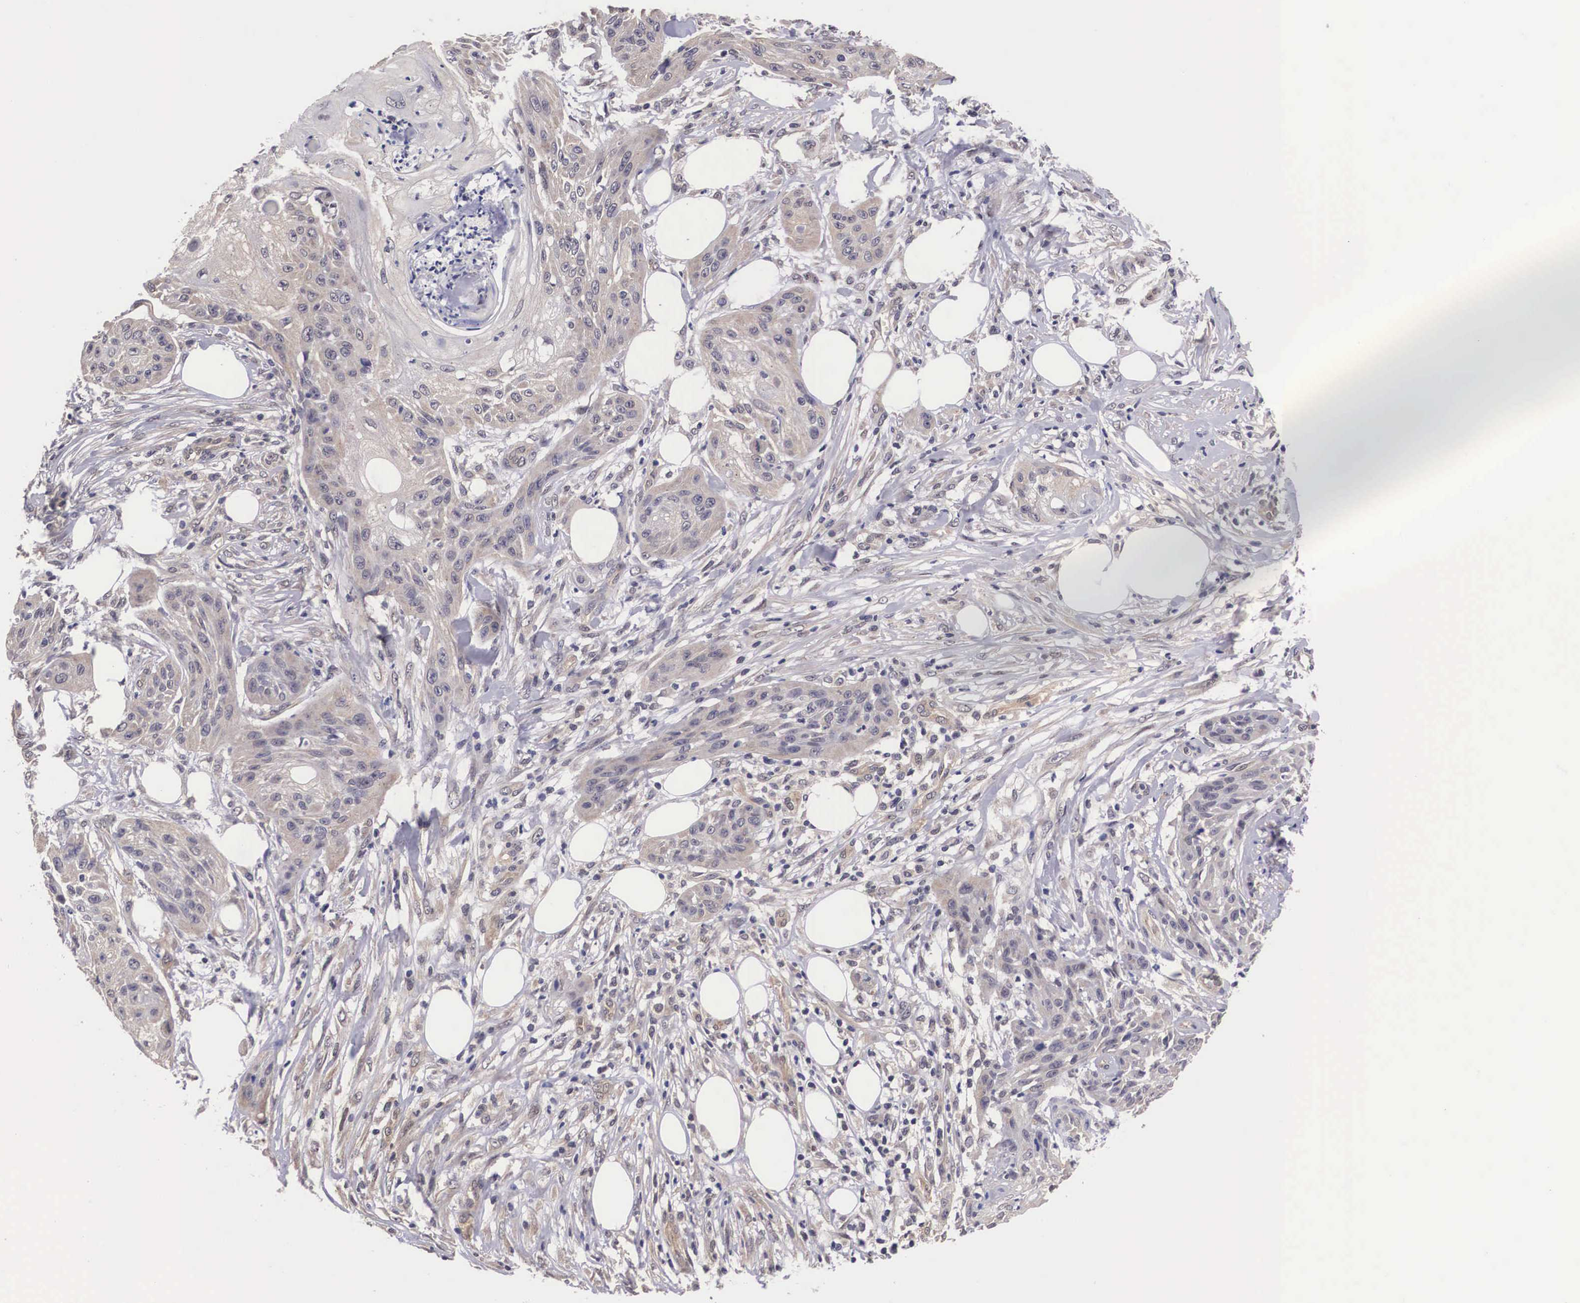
{"staining": {"intensity": "weak", "quantity": "<25%", "location": "cytoplasmic/membranous"}, "tissue": "skin cancer", "cell_type": "Tumor cells", "image_type": "cancer", "snomed": [{"axis": "morphology", "description": "Squamous cell carcinoma, NOS"}, {"axis": "topography", "description": "Skin"}], "caption": "Skin cancer was stained to show a protein in brown. There is no significant expression in tumor cells.", "gene": "OTX2", "patient": {"sex": "female", "age": 88}}